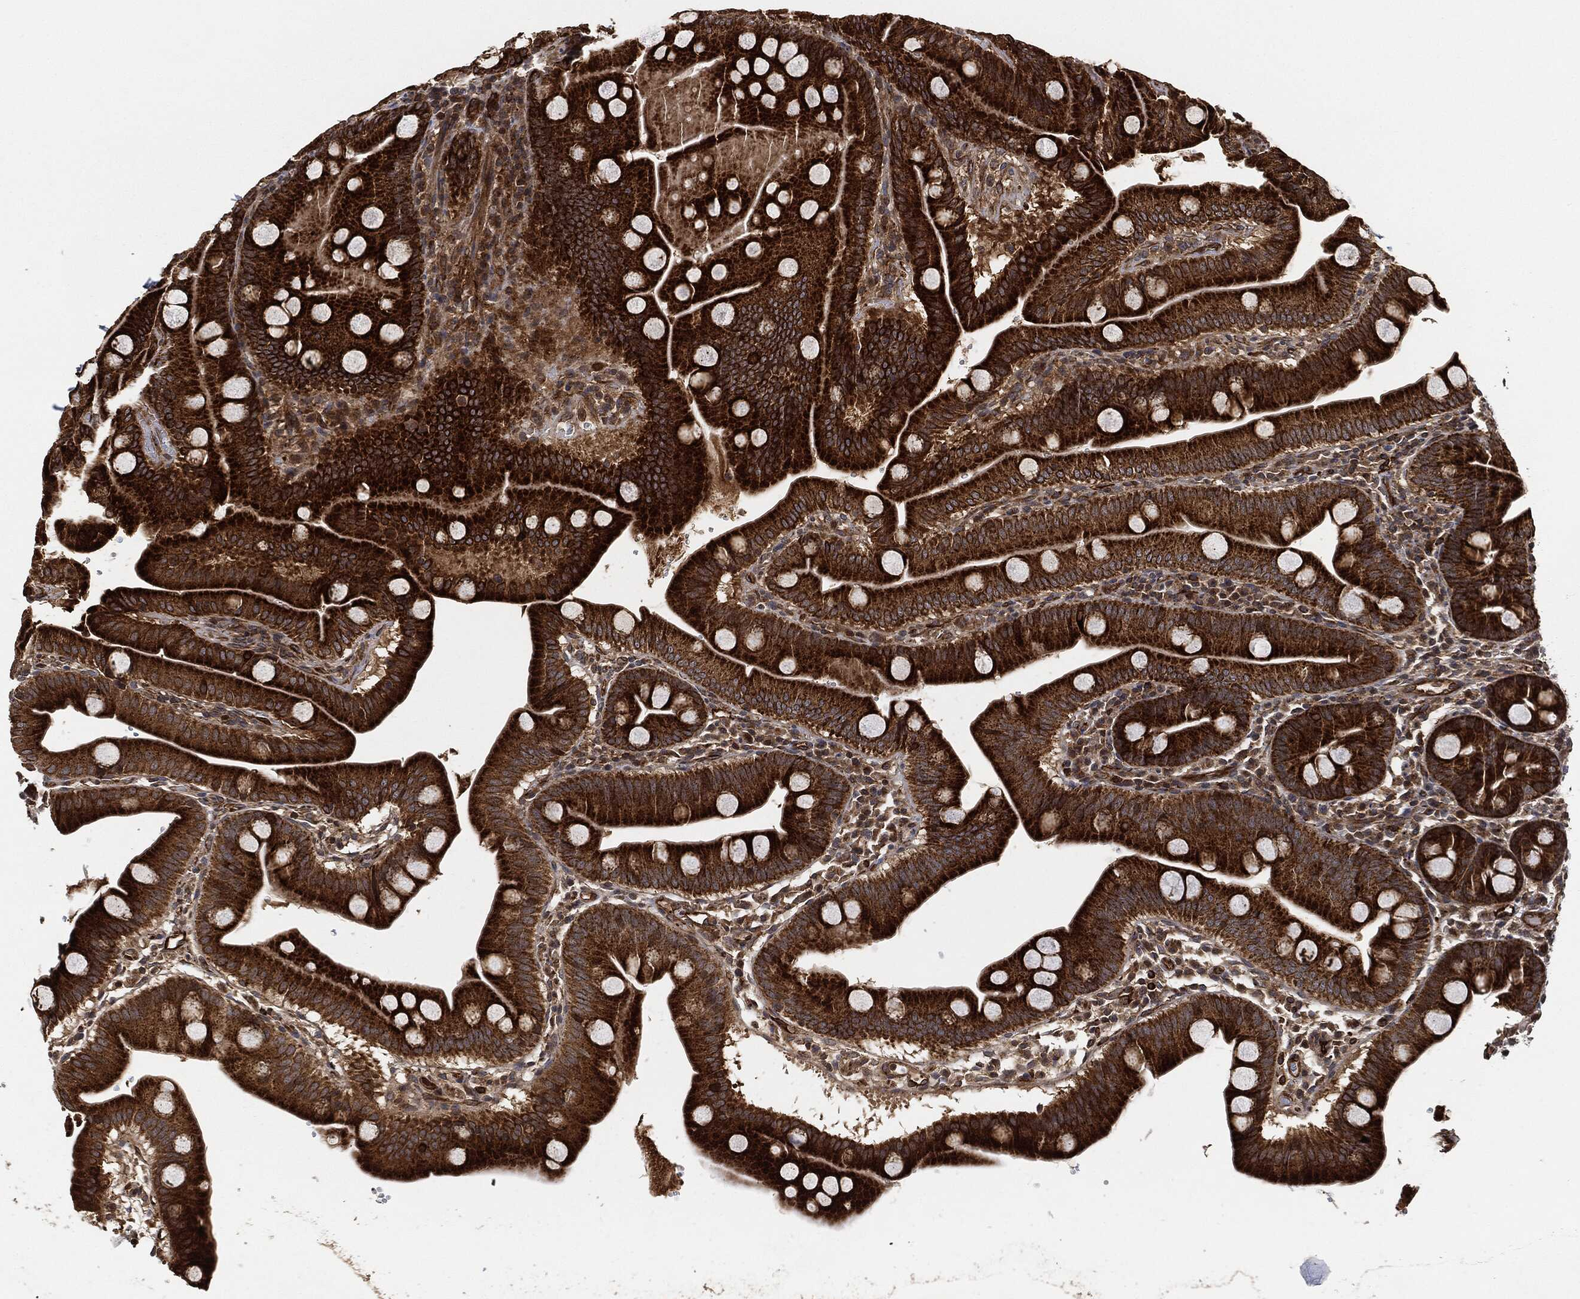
{"staining": {"intensity": "strong", "quantity": ">75%", "location": "cytoplasmic/membranous"}, "tissue": "duodenum", "cell_type": "Glandular cells", "image_type": "normal", "snomed": [{"axis": "morphology", "description": "Normal tissue, NOS"}, {"axis": "topography", "description": "Duodenum"}], "caption": "Unremarkable duodenum displays strong cytoplasmic/membranous expression in approximately >75% of glandular cells.", "gene": "MAP3K3", "patient": {"sex": "male", "age": 59}}